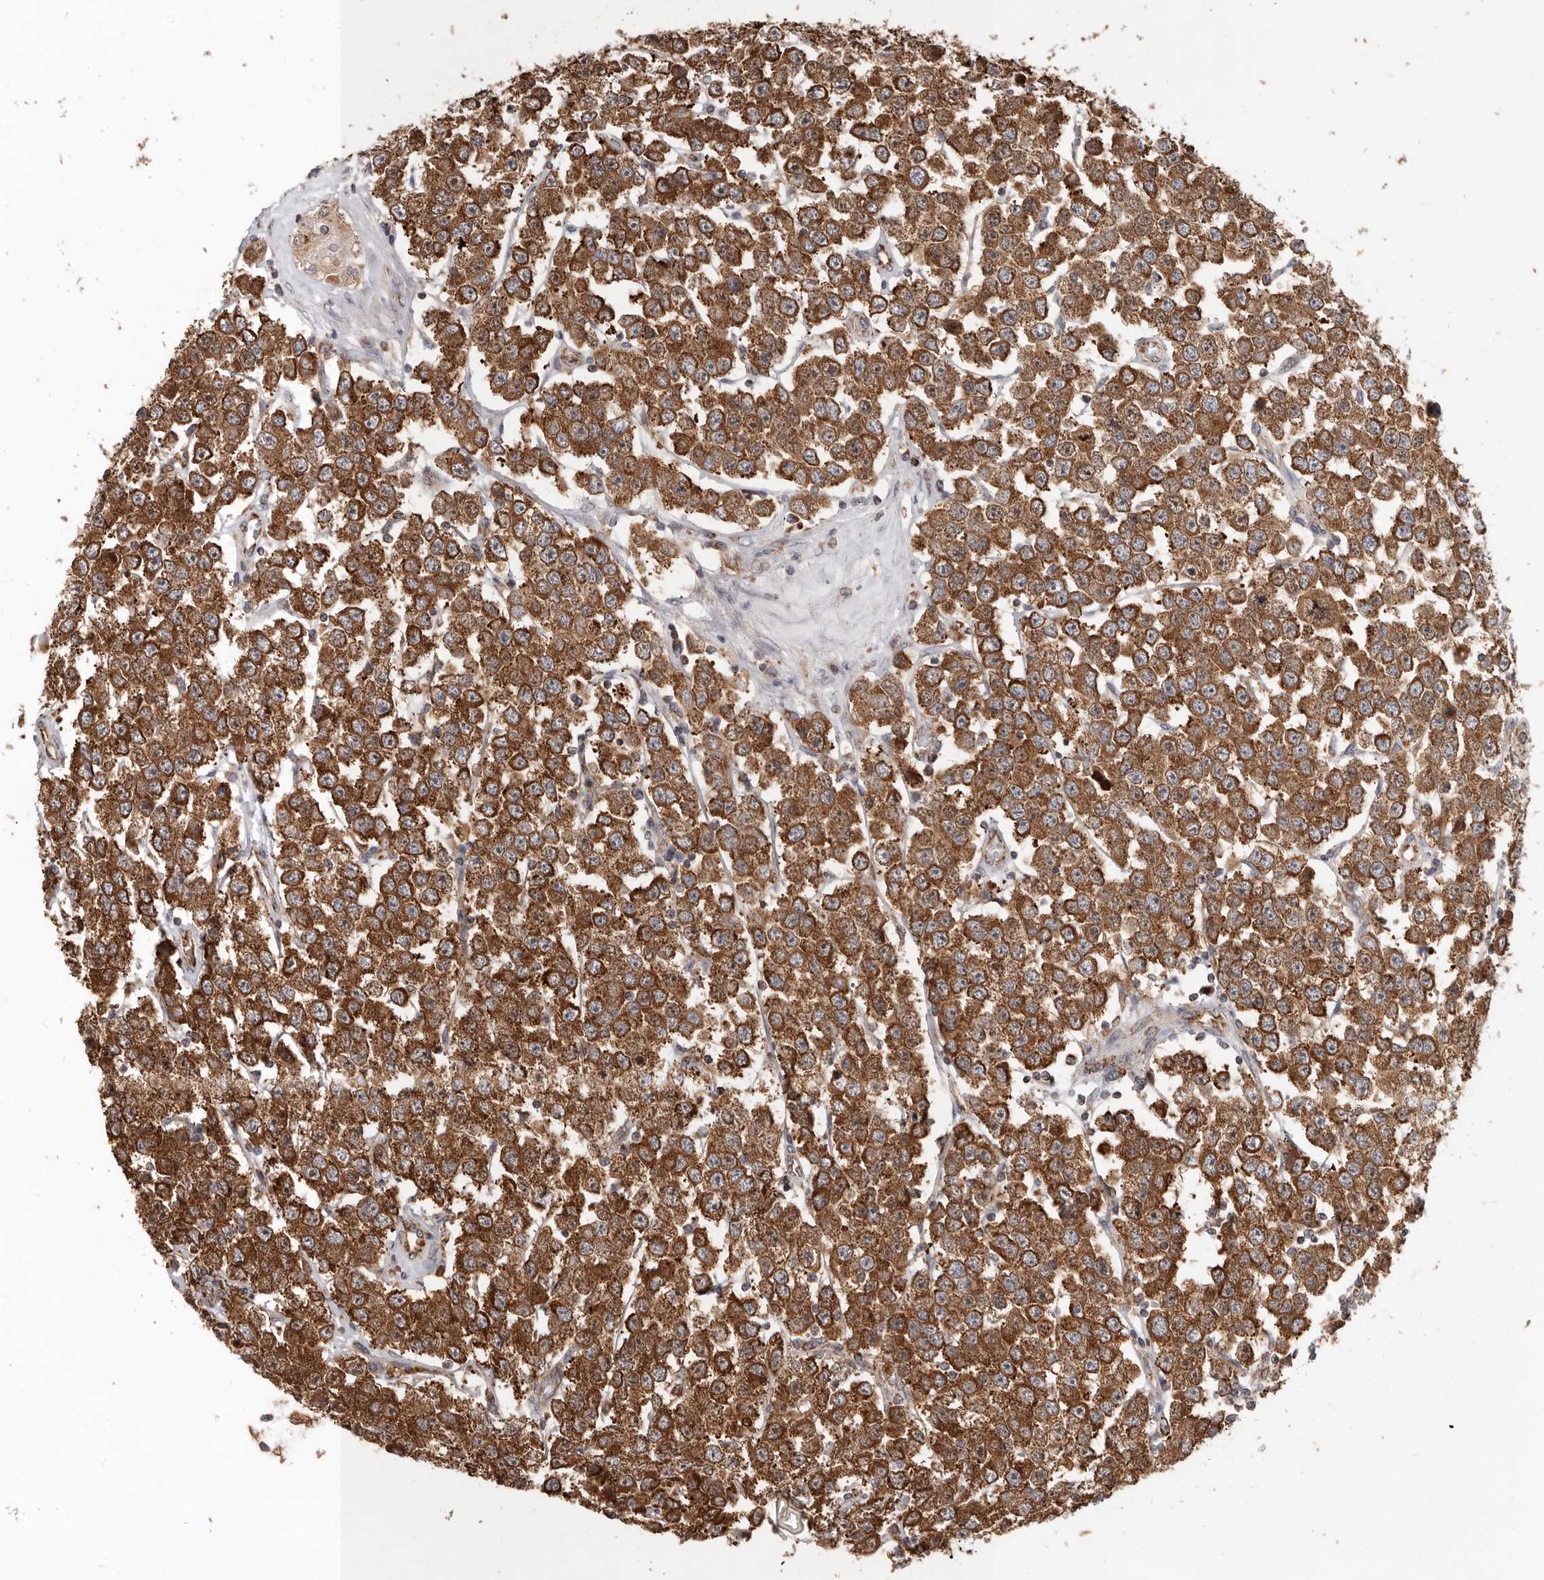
{"staining": {"intensity": "strong", "quantity": ">75%", "location": "cytoplasmic/membranous"}, "tissue": "testis cancer", "cell_type": "Tumor cells", "image_type": "cancer", "snomed": [{"axis": "morphology", "description": "Seminoma, NOS"}, {"axis": "topography", "description": "Testis"}], "caption": "A high amount of strong cytoplasmic/membranous staining is seen in about >75% of tumor cells in testis seminoma tissue. The staining is performed using DAB brown chromogen to label protein expression. The nuclei are counter-stained blue using hematoxylin.", "gene": "MRPS10", "patient": {"sex": "male", "age": 28}}